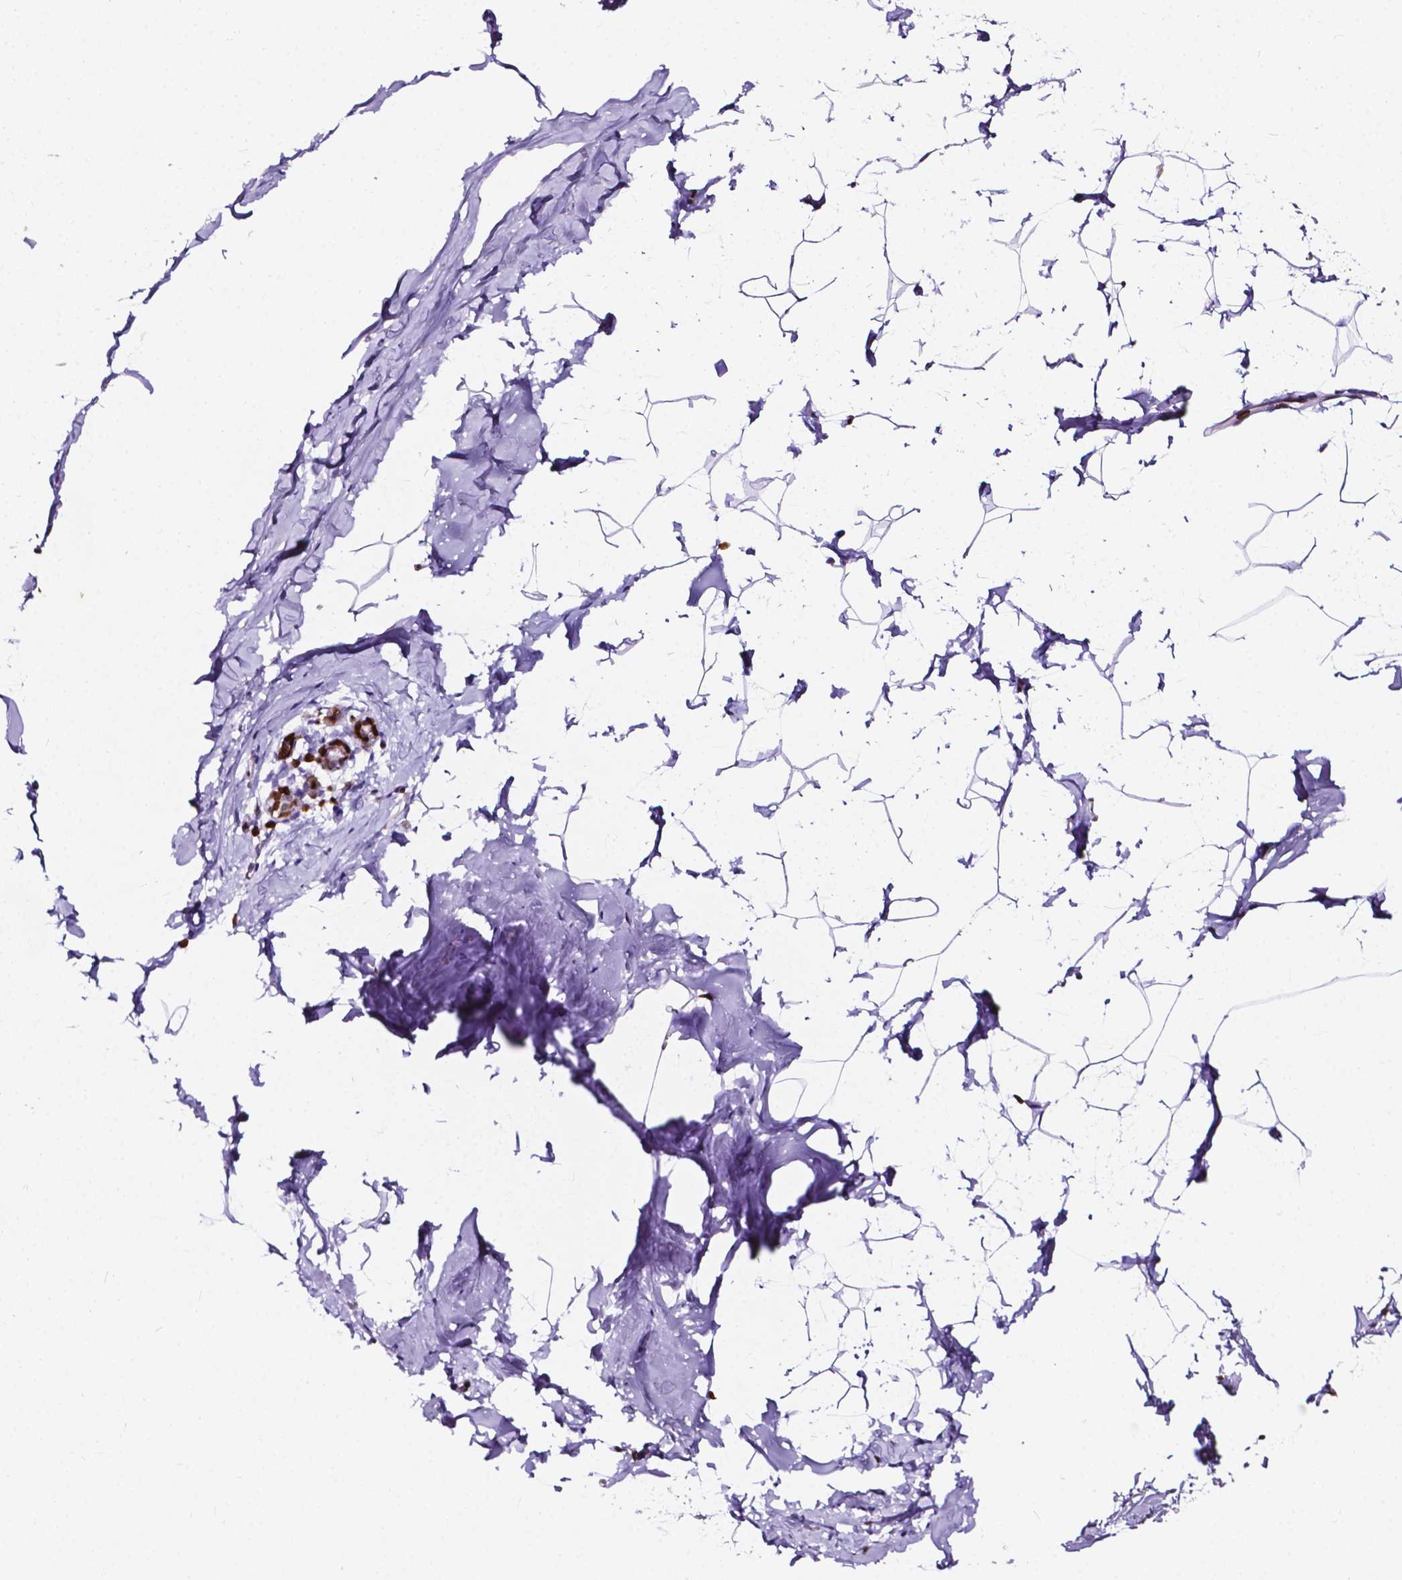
{"staining": {"intensity": "negative", "quantity": "none", "location": "none"}, "tissue": "breast", "cell_type": "Adipocytes", "image_type": "normal", "snomed": [{"axis": "morphology", "description": "Normal tissue, NOS"}, {"axis": "topography", "description": "Breast"}], "caption": "There is no significant staining in adipocytes of breast. The staining is performed using DAB (3,3'-diaminobenzidine) brown chromogen with nuclei counter-stained in using hematoxylin.", "gene": "CBY3", "patient": {"sex": "female", "age": 32}}